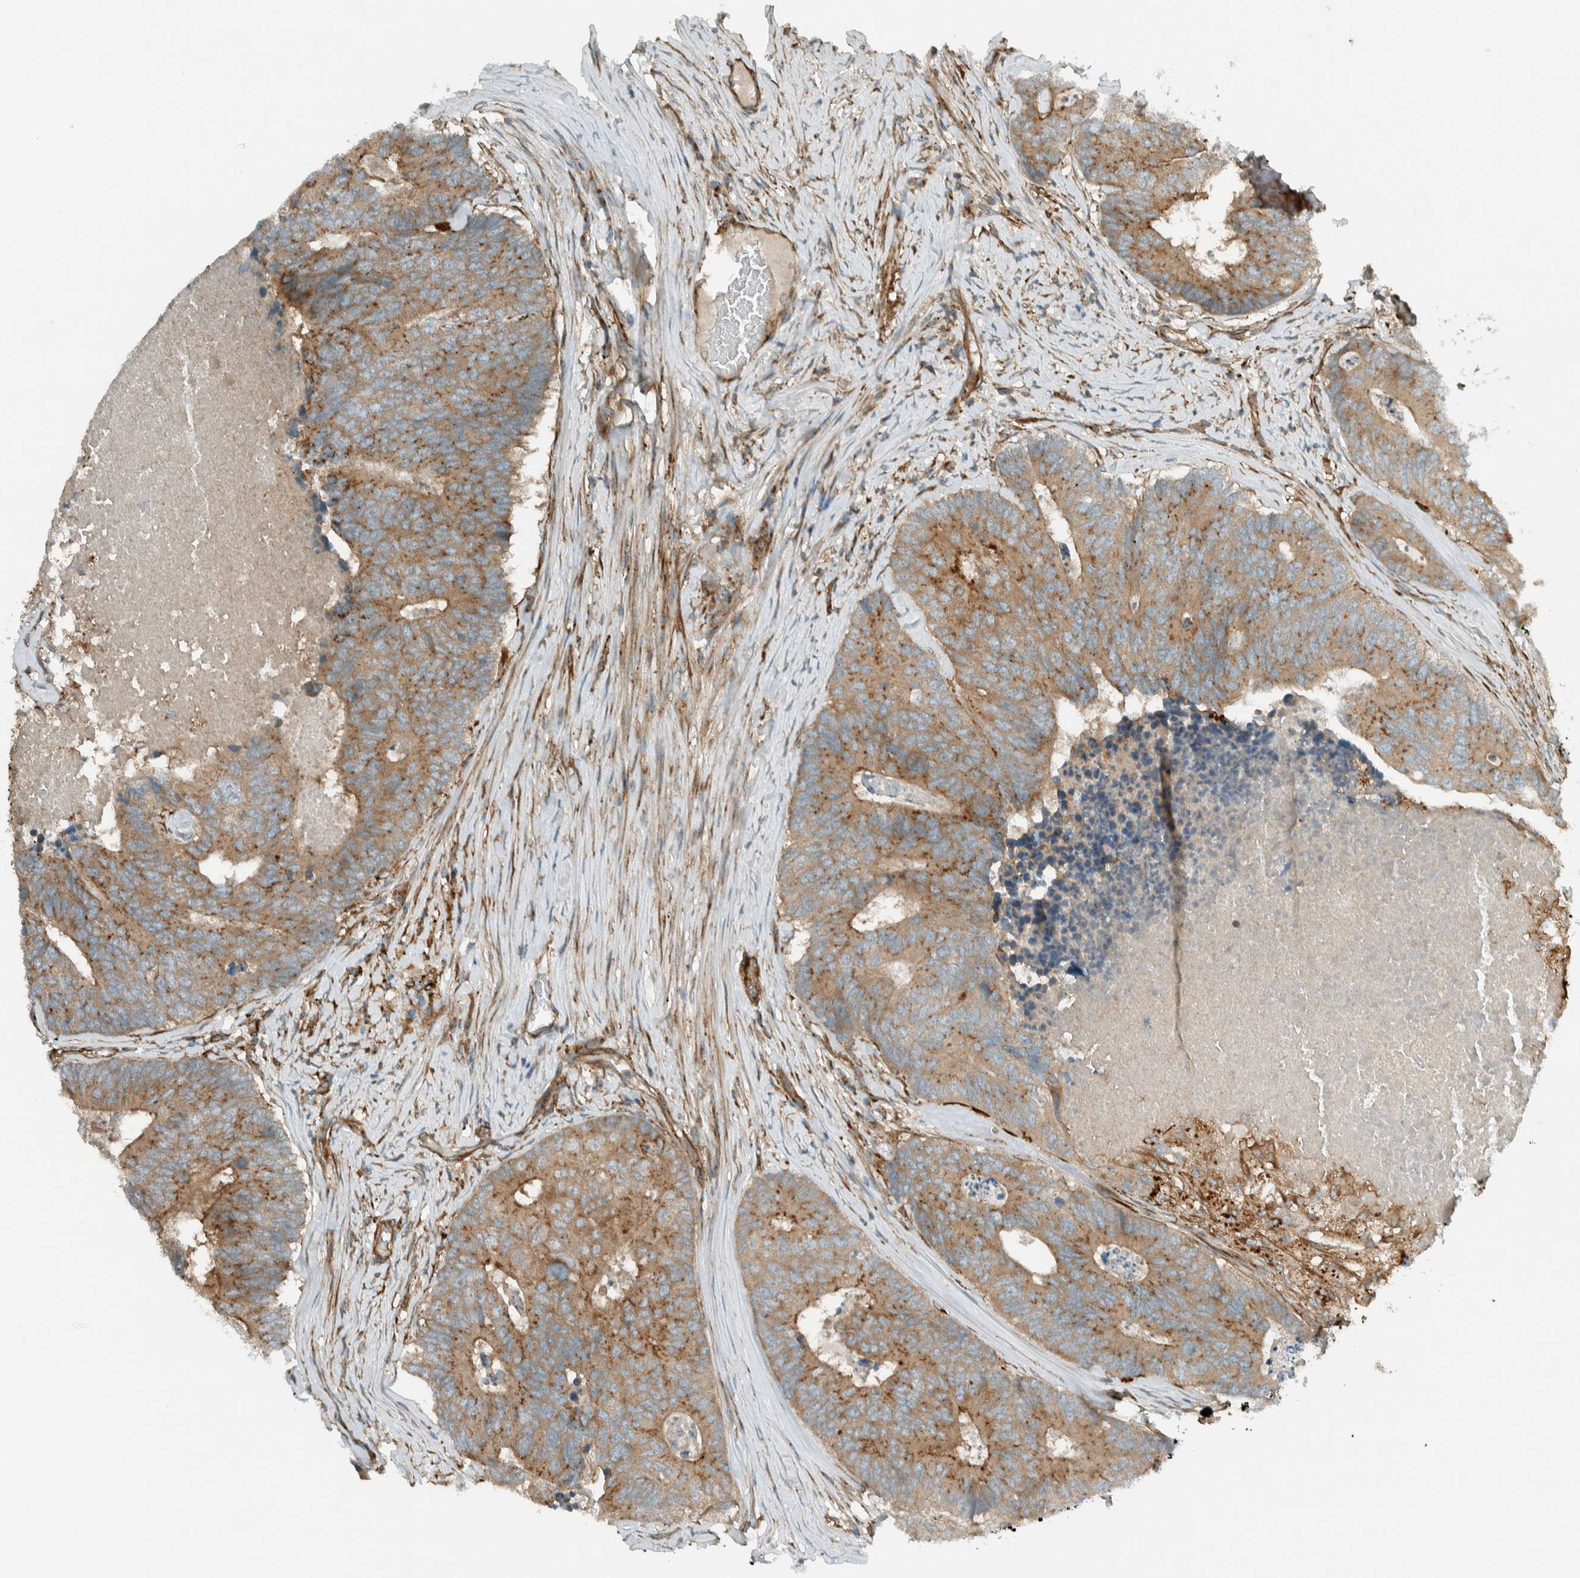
{"staining": {"intensity": "moderate", "quantity": ">75%", "location": "cytoplasmic/membranous"}, "tissue": "colorectal cancer", "cell_type": "Tumor cells", "image_type": "cancer", "snomed": [{"axis": "morphology", "description": "Adenocarcinoma, NOS"}, {"axis": "topography", "description": "Colon"}], "caption": "Protein expression analysis of human colorectal adenocarcinoma reveals moderate cytoplasmic/membranous expression in about >75% of tumor cells.", "gene": "EXOC7", "patient": {"sex": "female", "age": 67}}